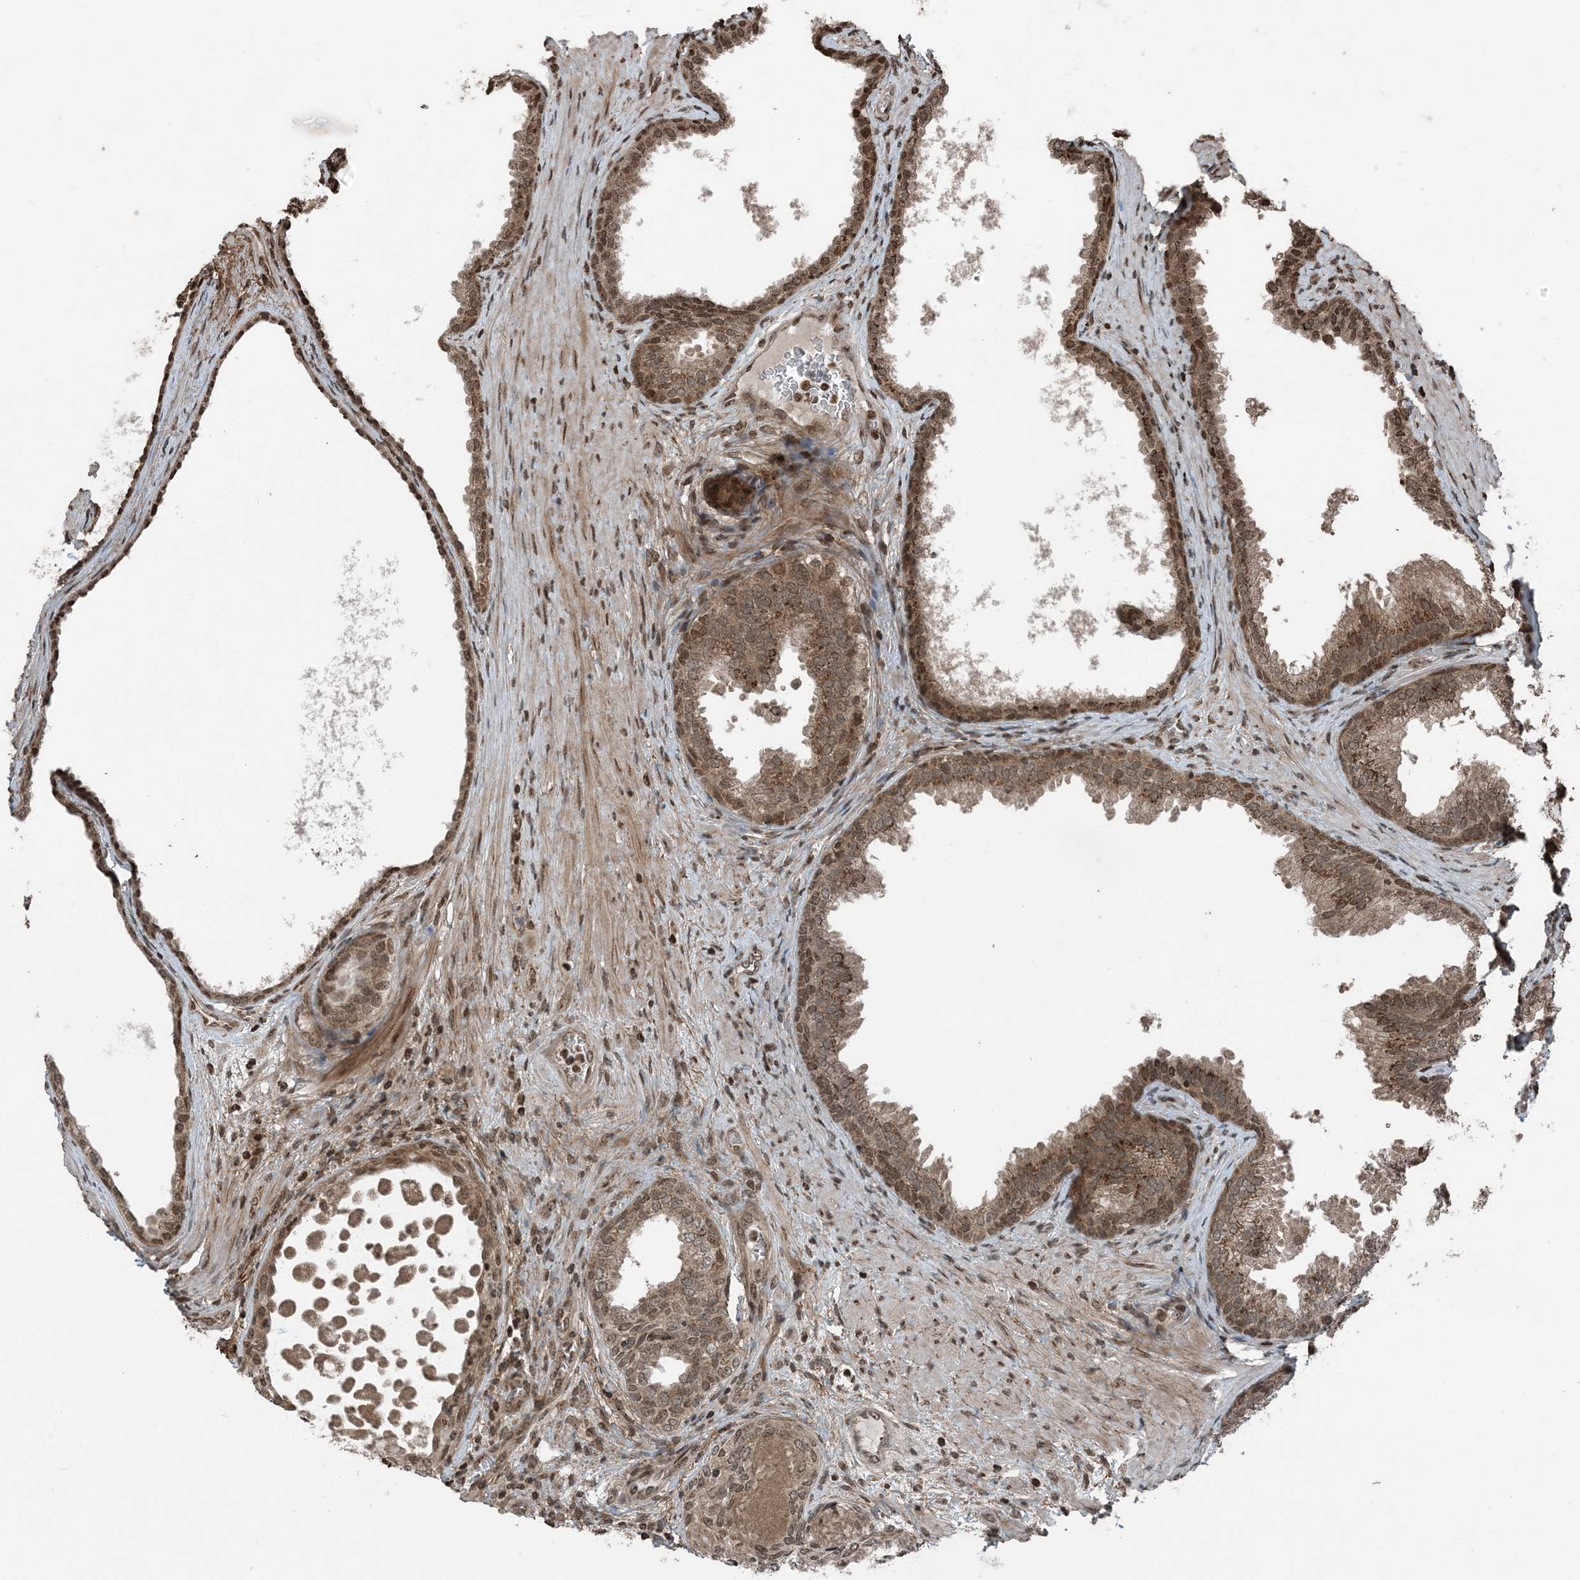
{"staining": {"intensity": "moderate", "quantity": ">75%", "location": "cytoplasmic/membranous,nuclear"}, "tissue": "prostate", "cell_type": "Glandular cells", "image_type": "normal", "snomed": [{"axis": "morphology", "description": "Normal tissue, NOS"}, {"axis": "topography", "description": "Prostate"}], "caption": "Approximately >75% of glandular cells in unremarkable human prostate reveal moderate cytoplasmic/membranous,nuclear protein positivity as visualized by brown immunohistochemical staining.", "gene": "ZFAND2B", "patient": {"sex": "male", "age": 76}}